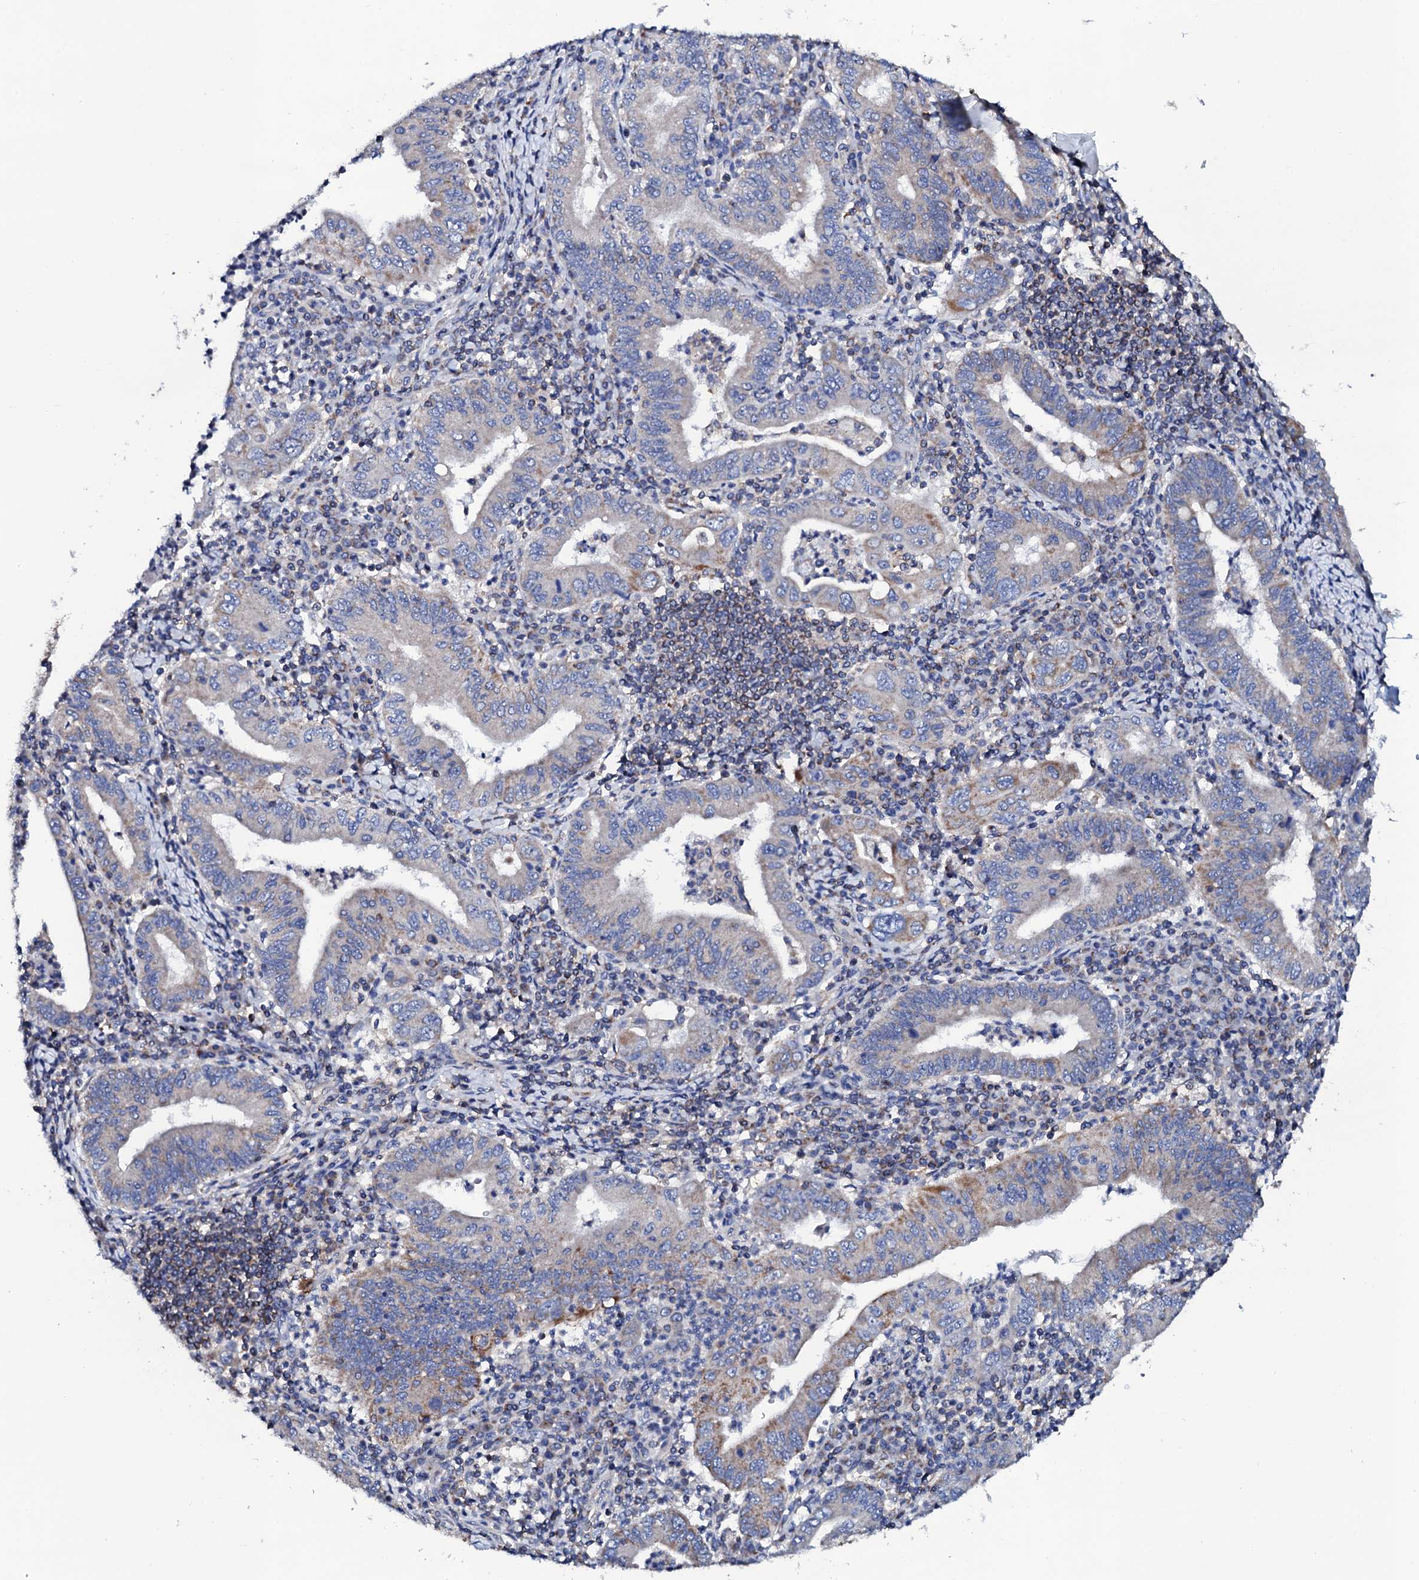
{"staining": {"intensity": "moderate", "quantity": "<25%", "location": "cytoplasmic/membranous"}, "tissue": "stomach cancer", "cell_type": "Tumor cells", "image_type": "cancer", "snomed": [{"axis": "morphology", "description": "Normal tissue, NOS"}, {"axis": "morphology", "description": "Adenocarcinoma, NOS"}, {"axis": "topography", "description": "Esophagus"}, {"axis": "topography", "description": "Stomach, upper"}, {"axis": "topography", "description": "Peripheral nerve tissue"}], "caption": "Immunohistochemical staining of human stomach cancer demonstrates low levels of moderate cytoplasmic/membranous protein staining in about <25% of tumor cells.", "gene": "TCAF2", "patient": {"sex": "male", "age": 62}}